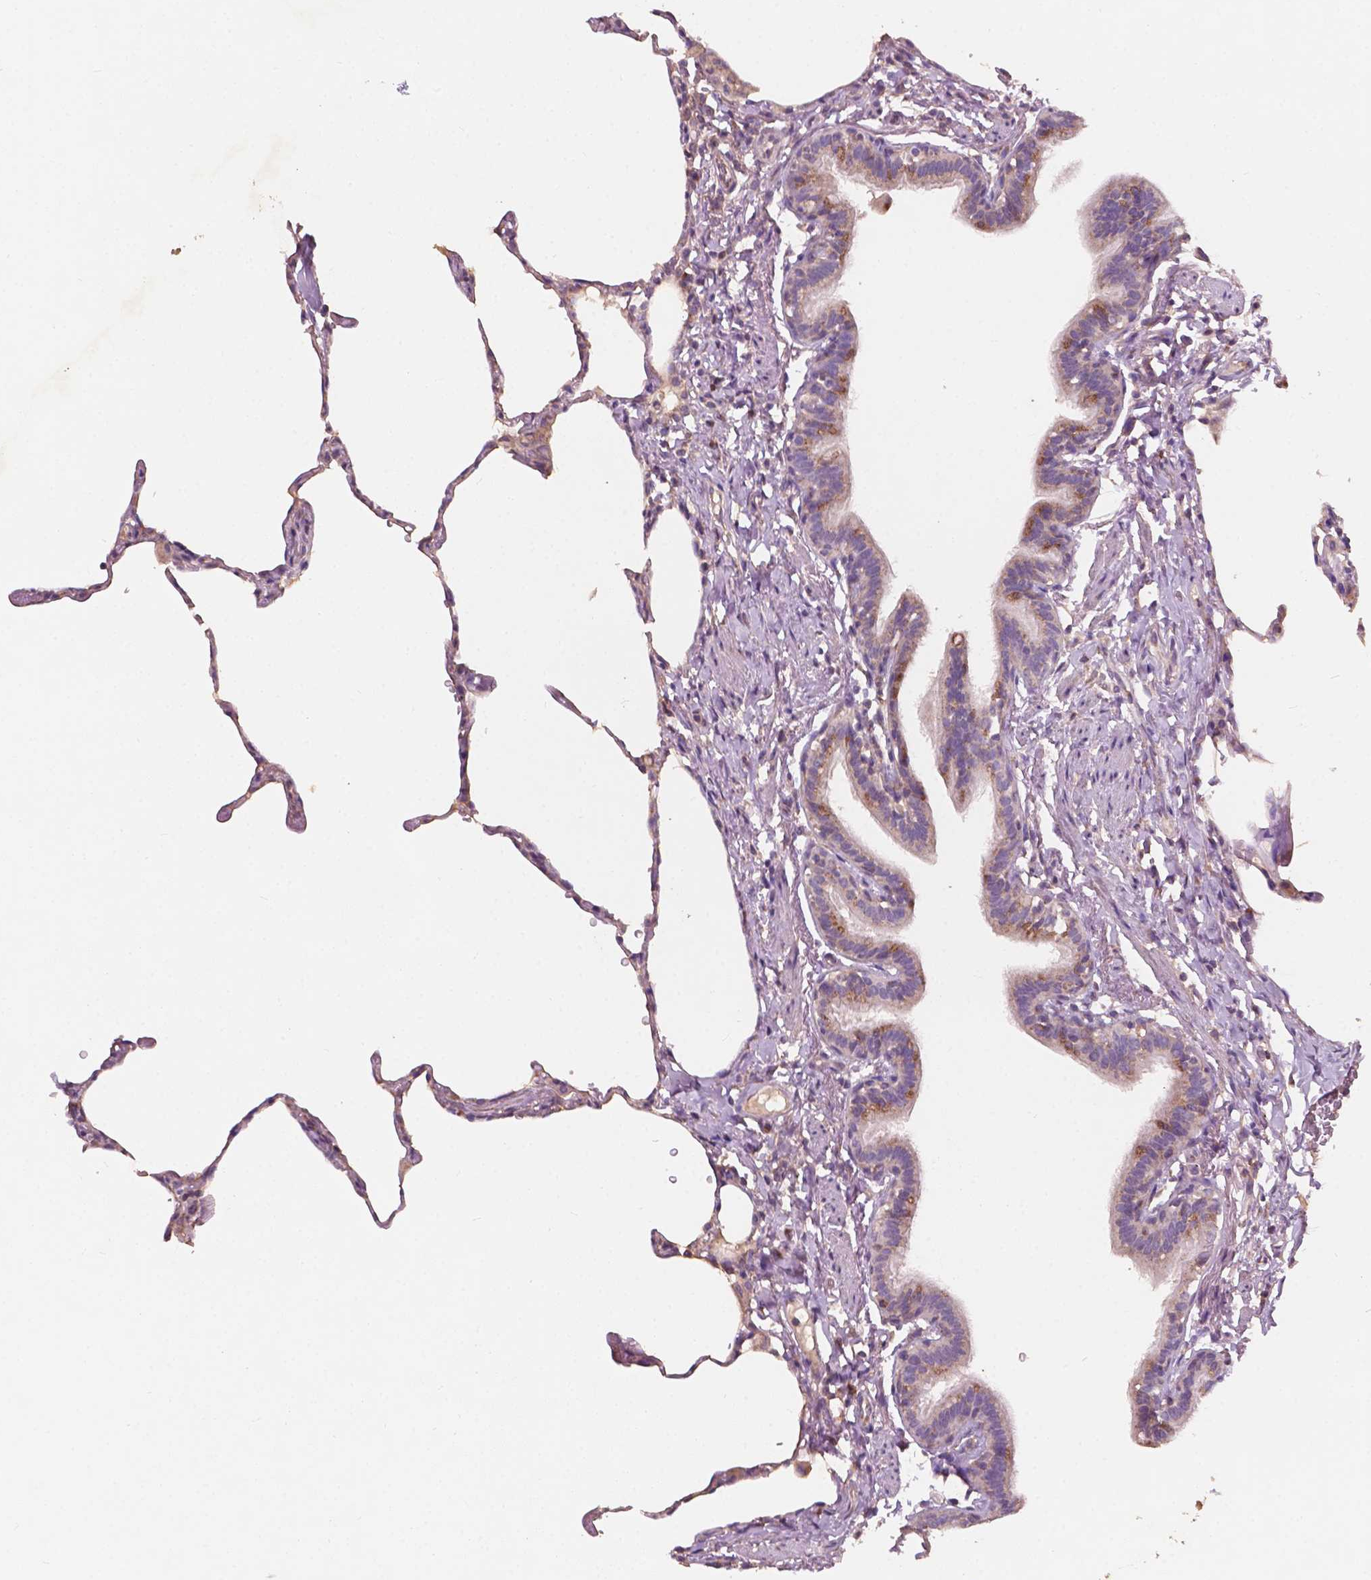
{"staining": {"intensity": "weak", "quantity": "<25%", "location": "cytoplasmic/membranous"}, "tissue": "lung", "cell_type": "Alveolar cells", "image_type": "normal", "snomed": [{"axis": "morphology", "description": "Normal tissue, NOS"}, {"axis": "topography", "description": "Lung"}], "caption": "An IHC photomicrograph of benign lung is shown. There is no staining in alveolar cells of lung.", "gene": "CHPT1", "patient": {"sex": "female", "age": 57}}